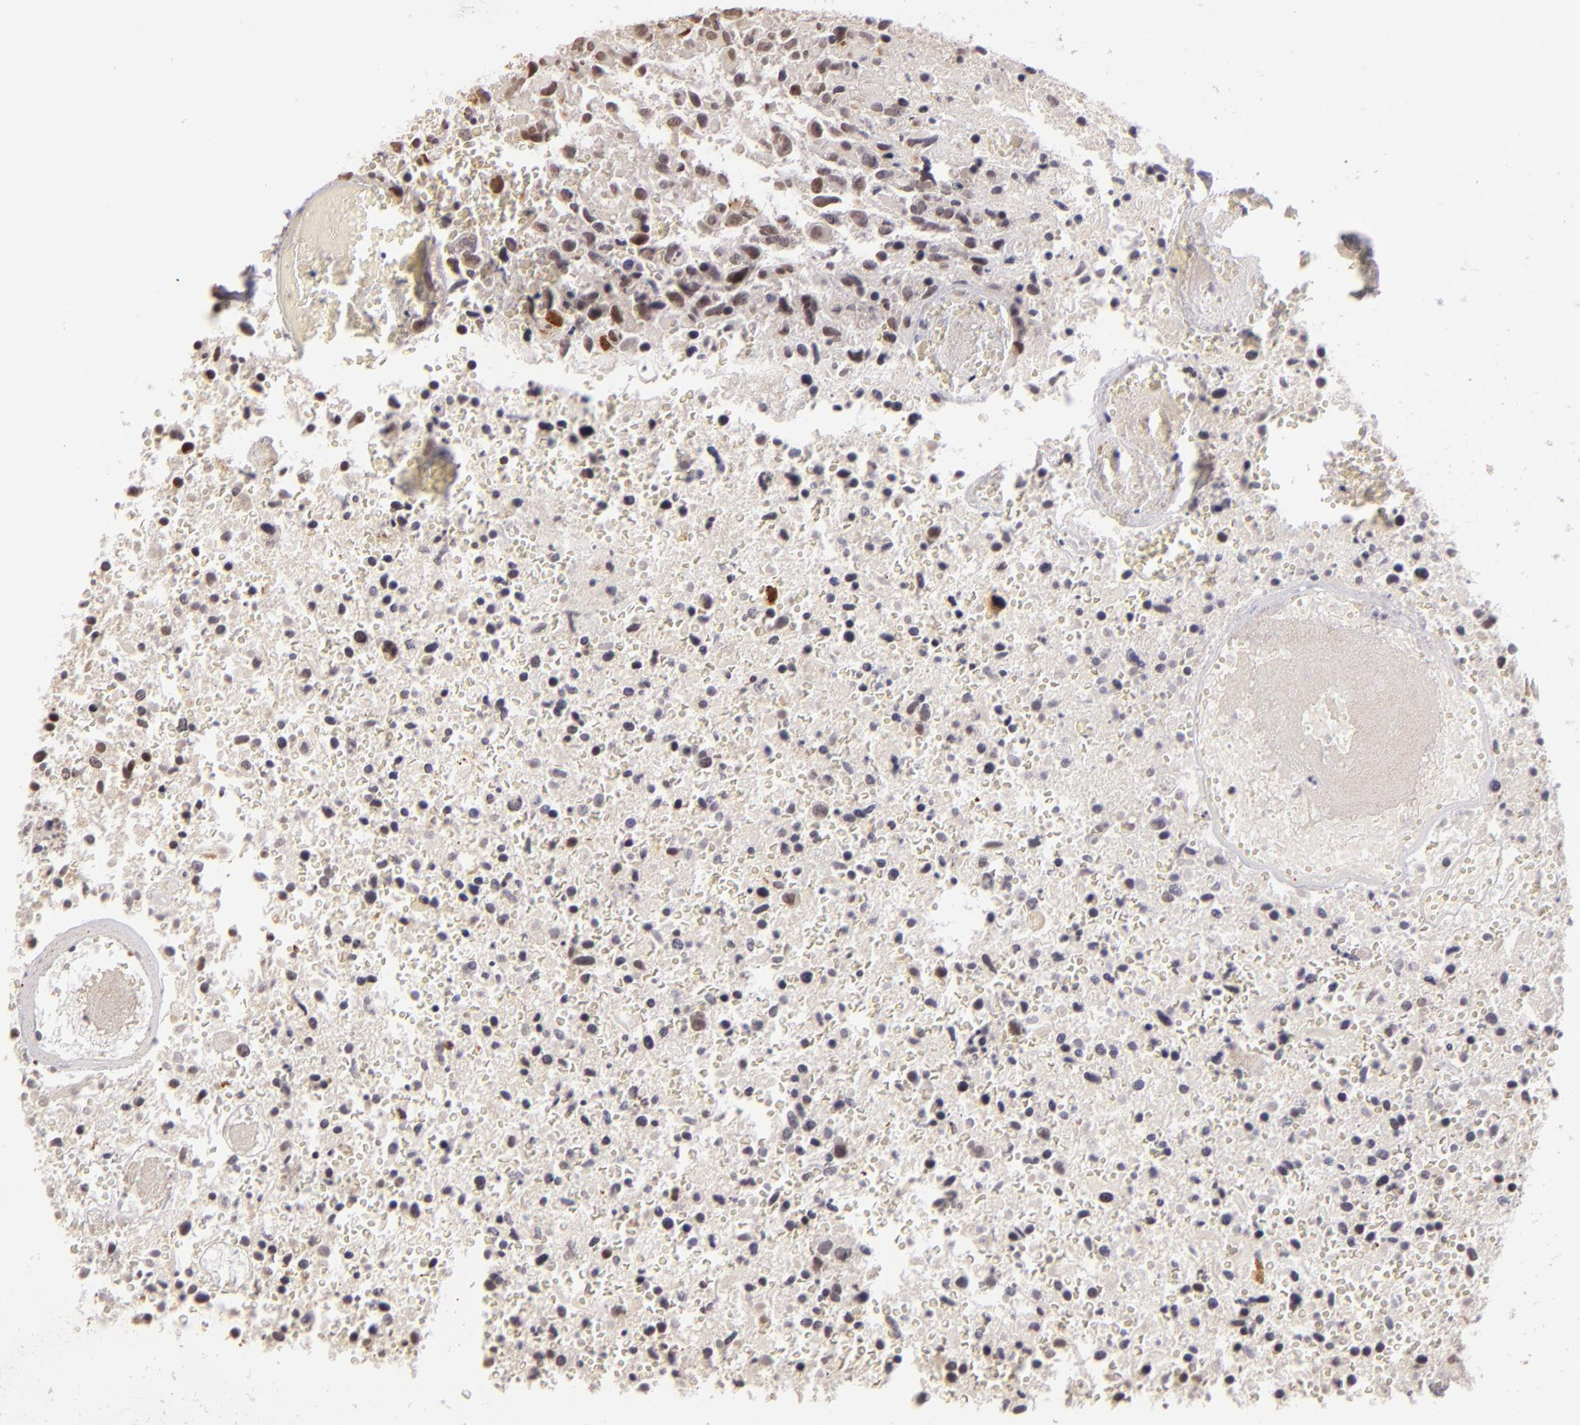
{"staining": {"intensity": "weak", "quantity": "<25%", "location": "nuclear"}, "tissue": "glioma", "cell_type": "Tumor cells", "image_type": "cancer", "snomed": [{"axis": "morphology", "description": "Glioma, malignant, High grade"}, {"axis": "topography", "description": "Brain"}], "caption": "This photomicrograph is of malignant glioma (high-grade) stained with immunohistochemistry to label a protein in brown with the nuclei are counter-stained blue. There is no staining in tumor cells.", "gene": "RARB", "patient": {"sex": "male", "age": 72}}